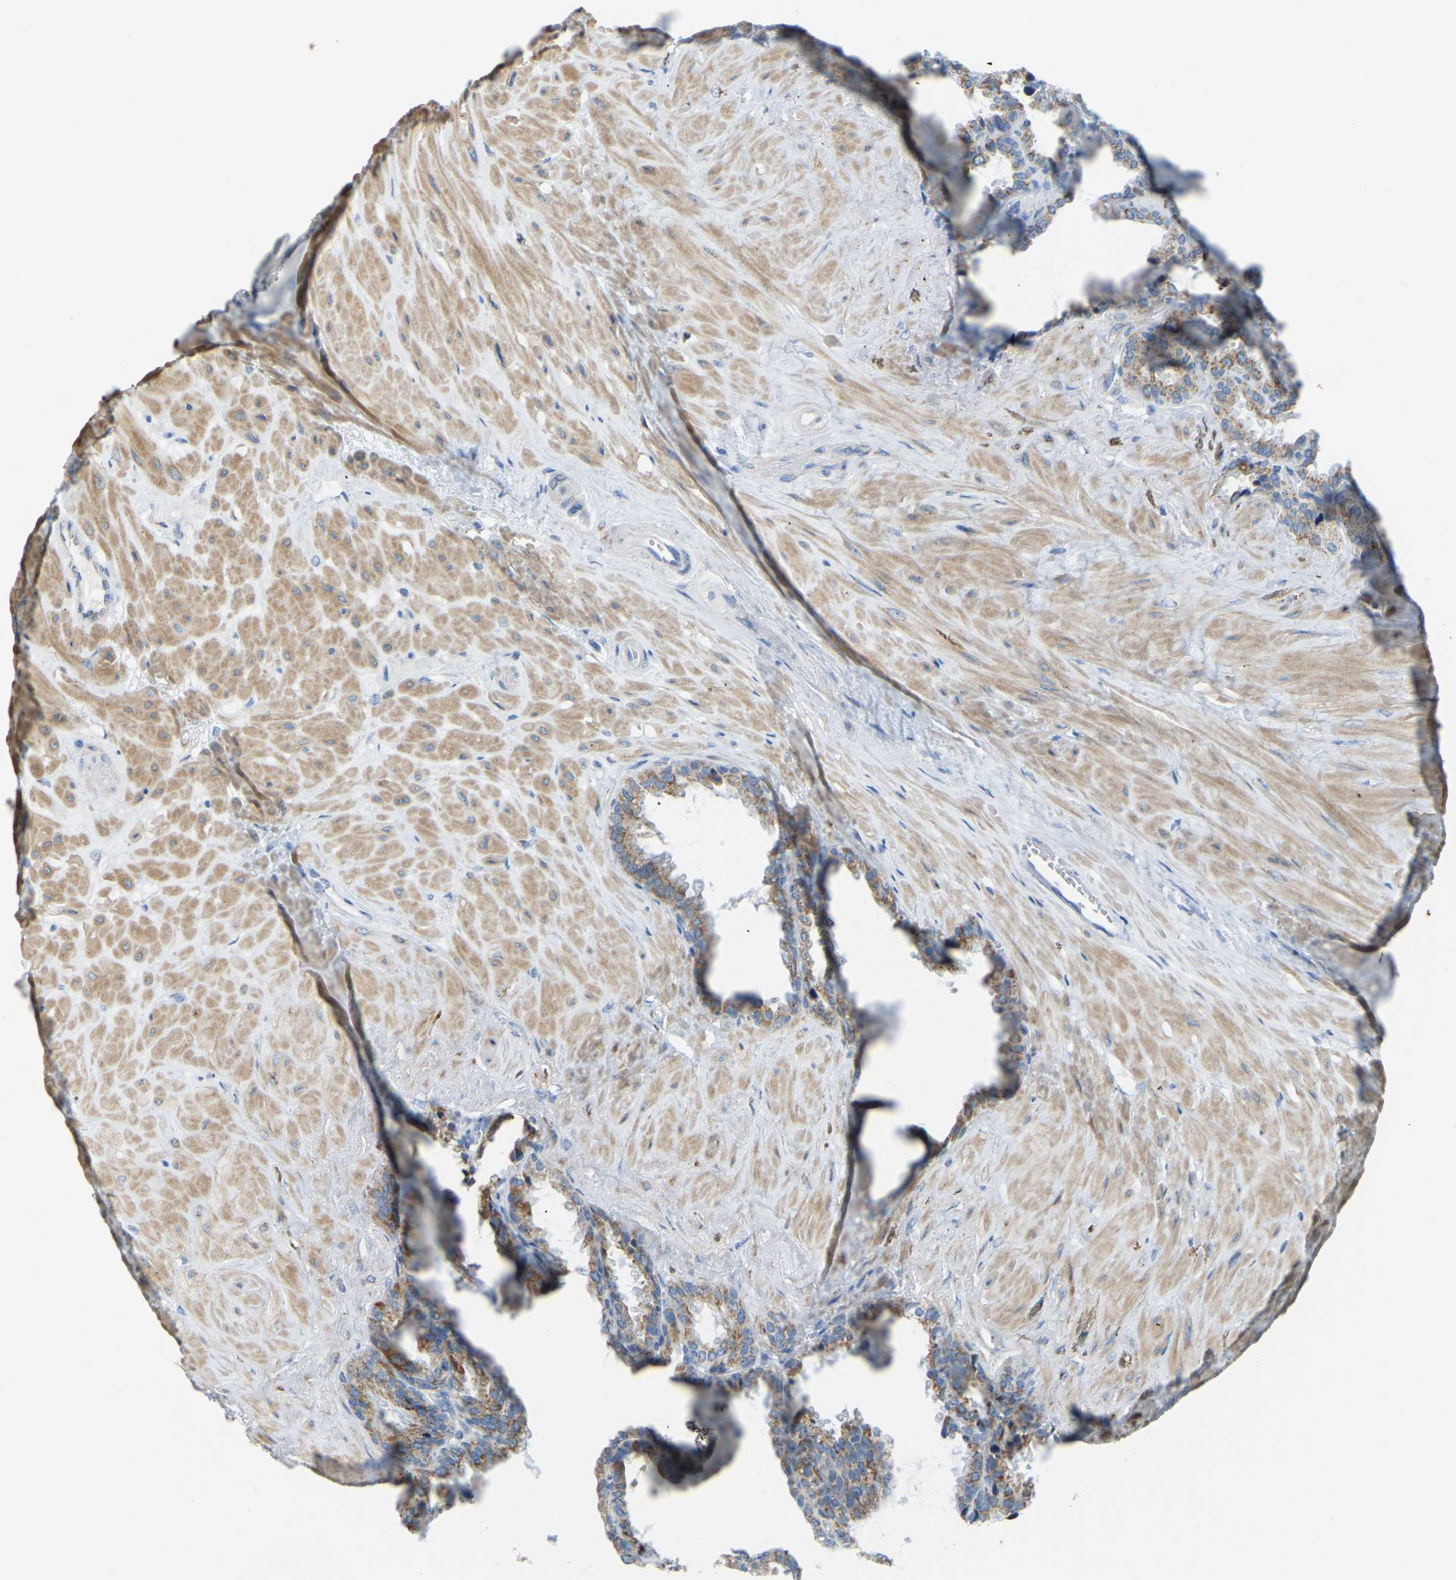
{"staining": {"intensity": "weak", "quantity": ">75%", "location": "cytoplasmic/membranous"}, "tissue": "seminal vesicle", "cell_type": "Glandular cells", "image_type": "normal", "snomed": [{"axis": "morphology", "description": "Normal tissue, NOS"}, {"axis": "topography", "description": "Seminal veicle"}], "caption": "A brown stain shows weak cytoplasmic/membranous staining of a protein in glandular cells of unremarkable seminal vesicle. The protein of interest is shown in brown color, while the nuclei are stained blue.", "gene": "GDA", "patient": {"sex": "male", "age": 46}}